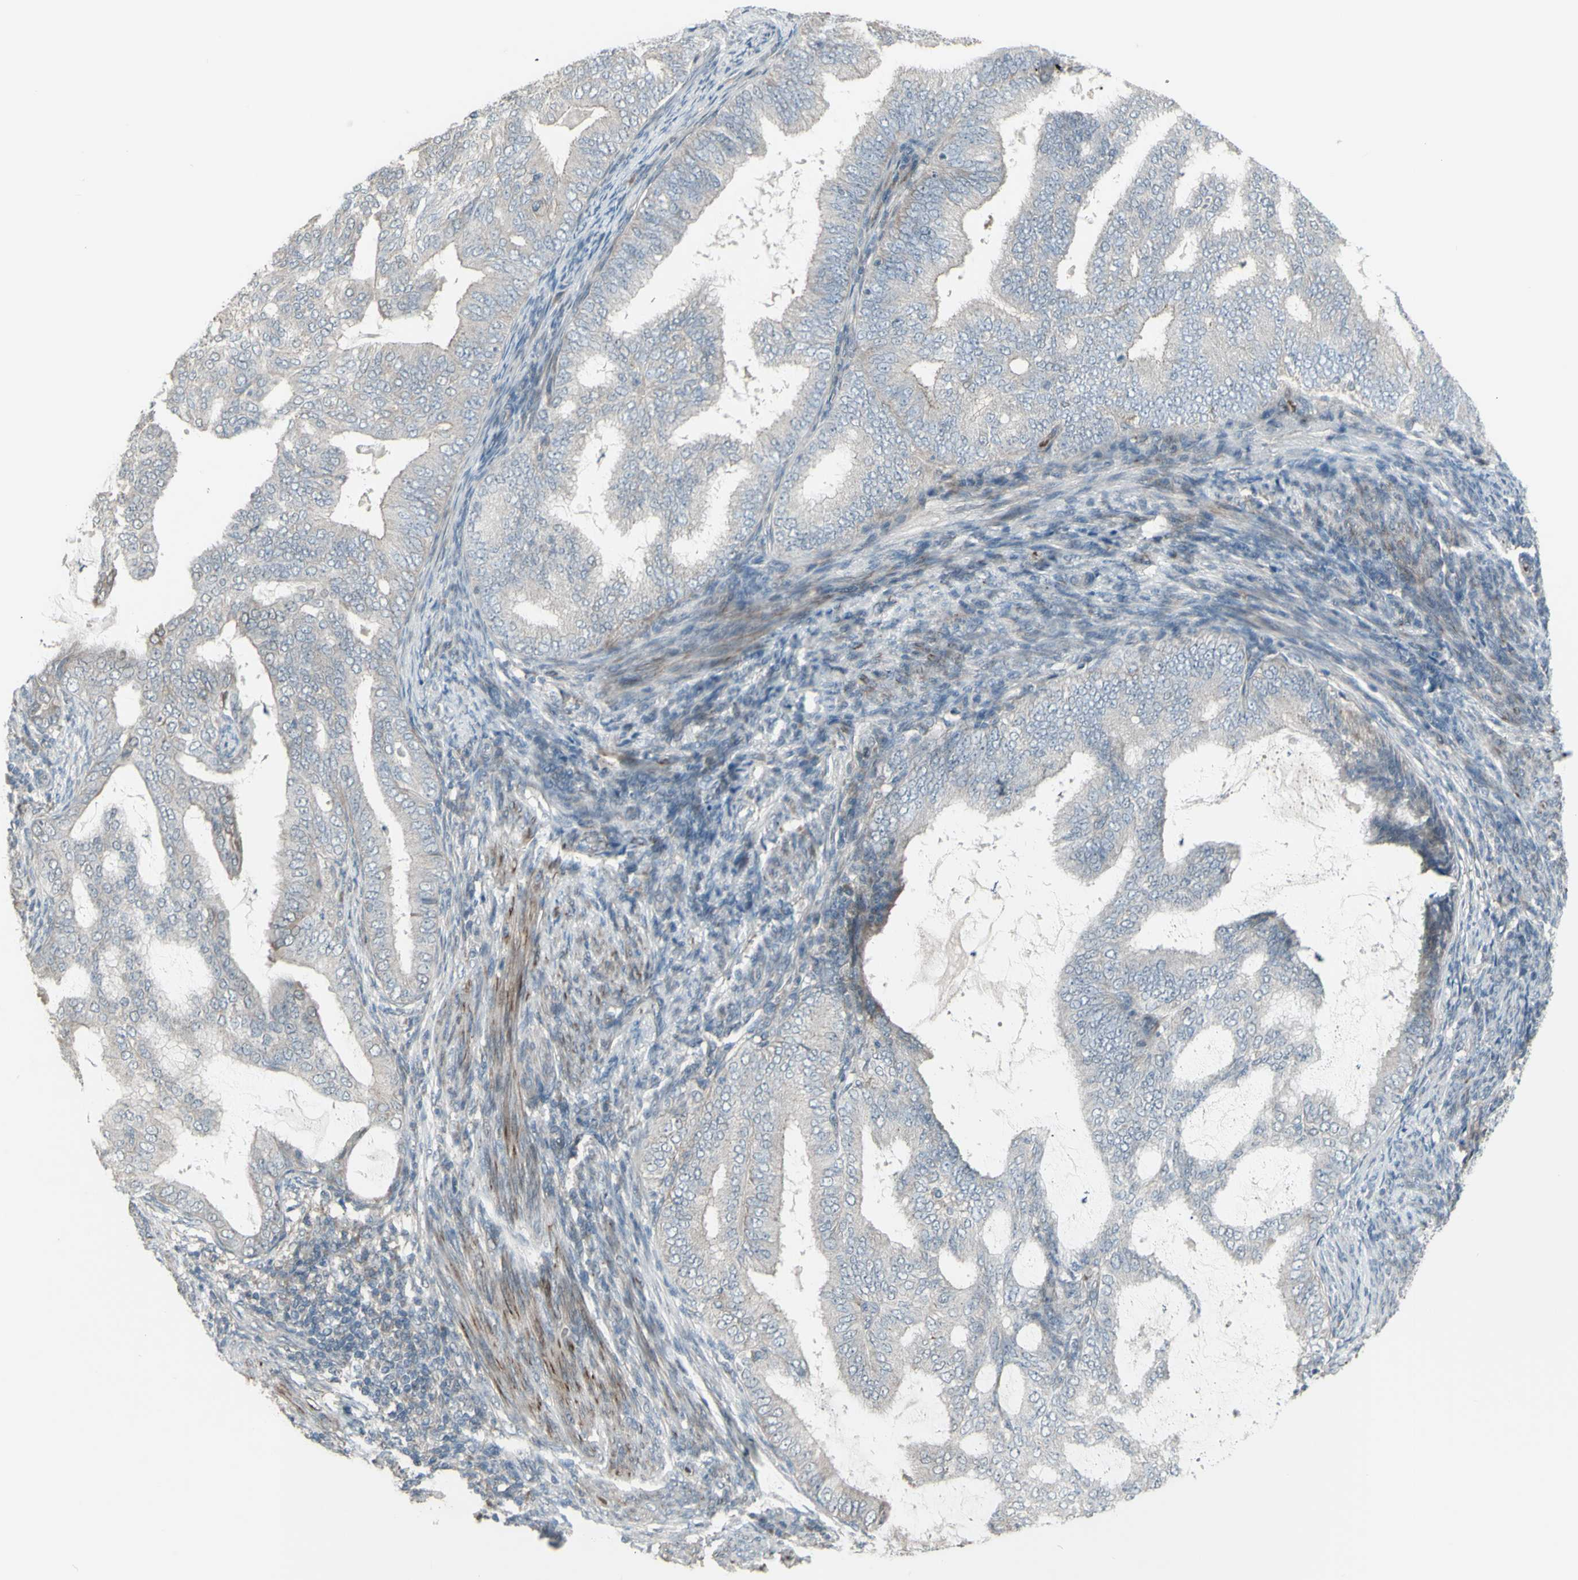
{"staining": {"intensity": "weak", "quantity": ">75%", "location": "cytoplasmic/membranous"}, "tissue": "endometrial cancer", "cell_type": "Tumor cells", "image_type": "cancer", "snomed": [{"axis": "morphology", "description": "Adenocarcinoma, NOS"}, {"axis": "topography", "description": "Endometrium"}], "caption": "The photomicrograph exhibits a brown stain indicating the presence of a protein in the cytoplasmic/membranous of tumor cells in adenocarcinoma (endometrial).", "gene": "GRAMD1B", "patient": {"sex": "female", "age": 58}}